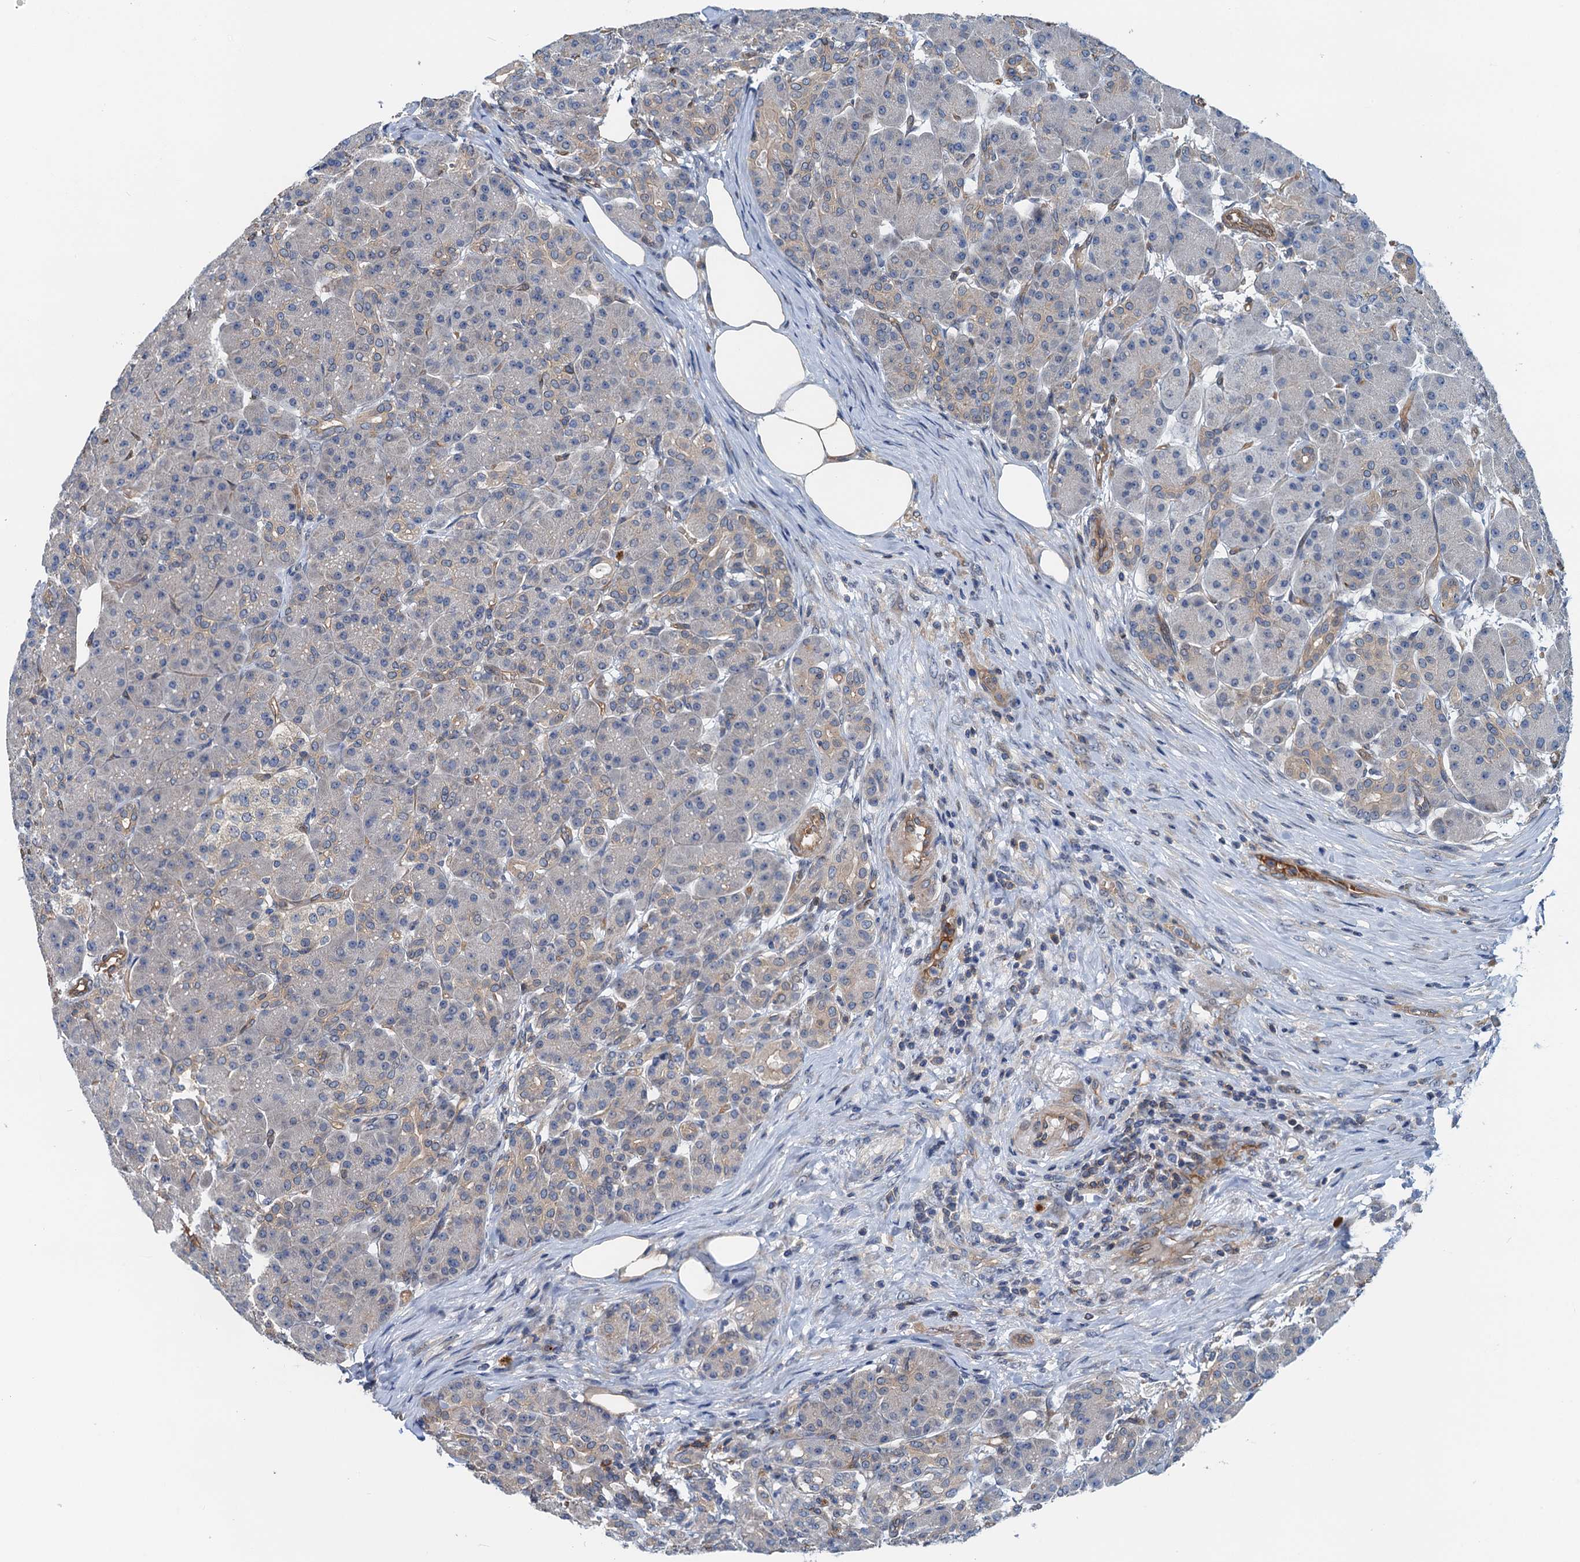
{"staining": {"intensity": "moderate", "quantity": "<25%", "location": "cytoplasmic/membranous"}, "tissue": "pancreas", "cell_type": "Exocrine glandular cells", "image_type": "normal", "snomed": [{"axis": "morphology", "description": "Normal tissue, NOS"}, {"axis": "topography", "description": "Pancreas"}], "caption": "Brown immunohistochemical staining in unremarkable human pancreas shows moderate cytoplasmic/membranous staining in about <25% of exocrine glandular cells. (Stains: DAB (3,3'-diaminobenzidine) in brown, nuclei in blue, Microscopy: brightfield microscopy at high magnification).", "gene": "ROGDI", "patient": {"sex": "male", "age": 63}}